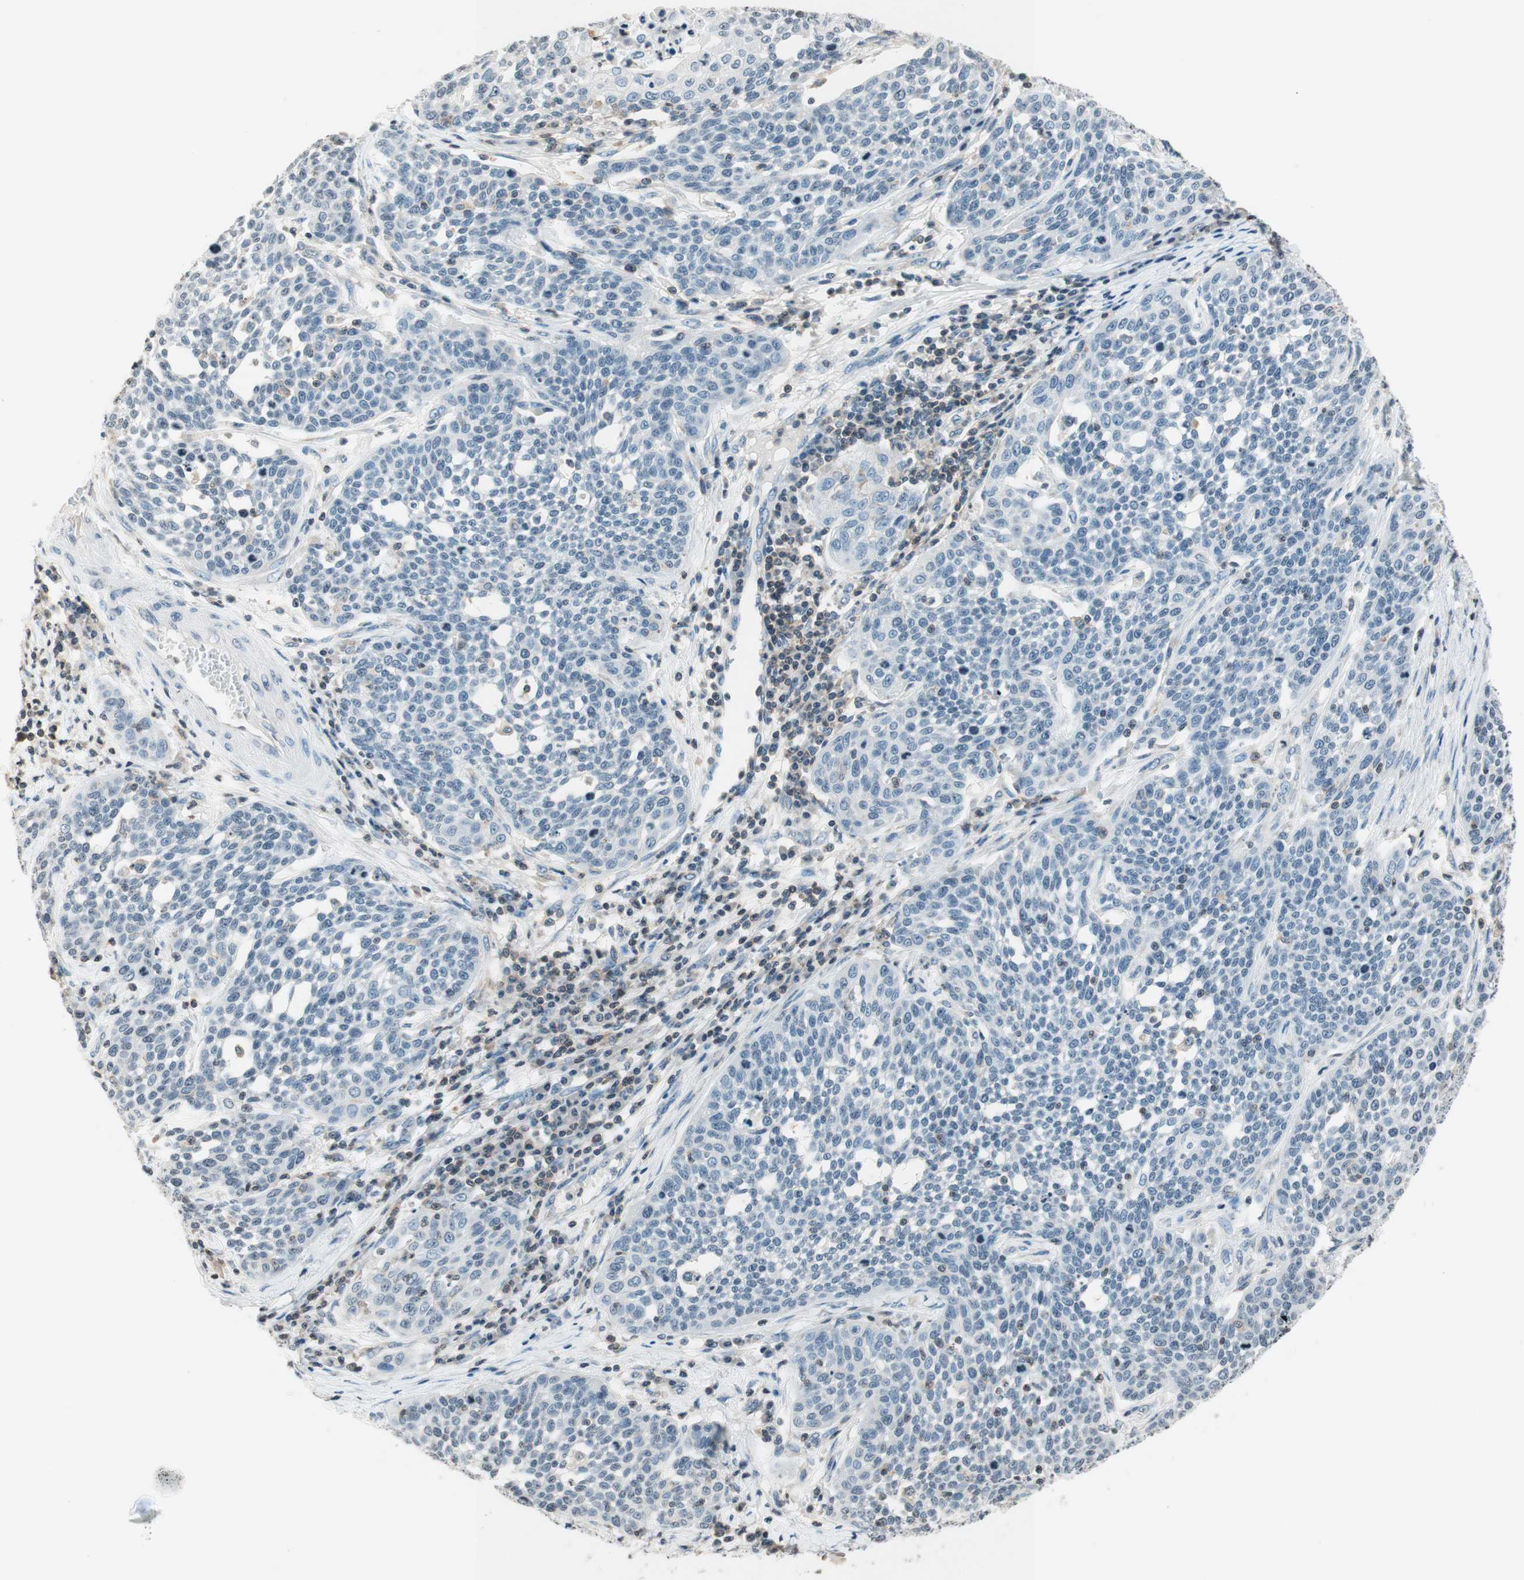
{"staining": {"intensity": "negative", "quantity": "none", "location": "none"}, "tissue": "cervical cancer", "cell_type": "Tumor cells", "image_type": "cancer", "snomed": [{"axis": "morphology", "description": "Squamous cell carcinoma, NOS"}, {"axis": "topography", "description": "Cervix"}], "caption": "Tumor cells show no significant positivity in cervical cancer (squamous cell carcinoma). (DAB immunohistochemistry (IHC), high magnification).", "gene": "WIPF1", "patient": {"sex": "female", "age": 34}}